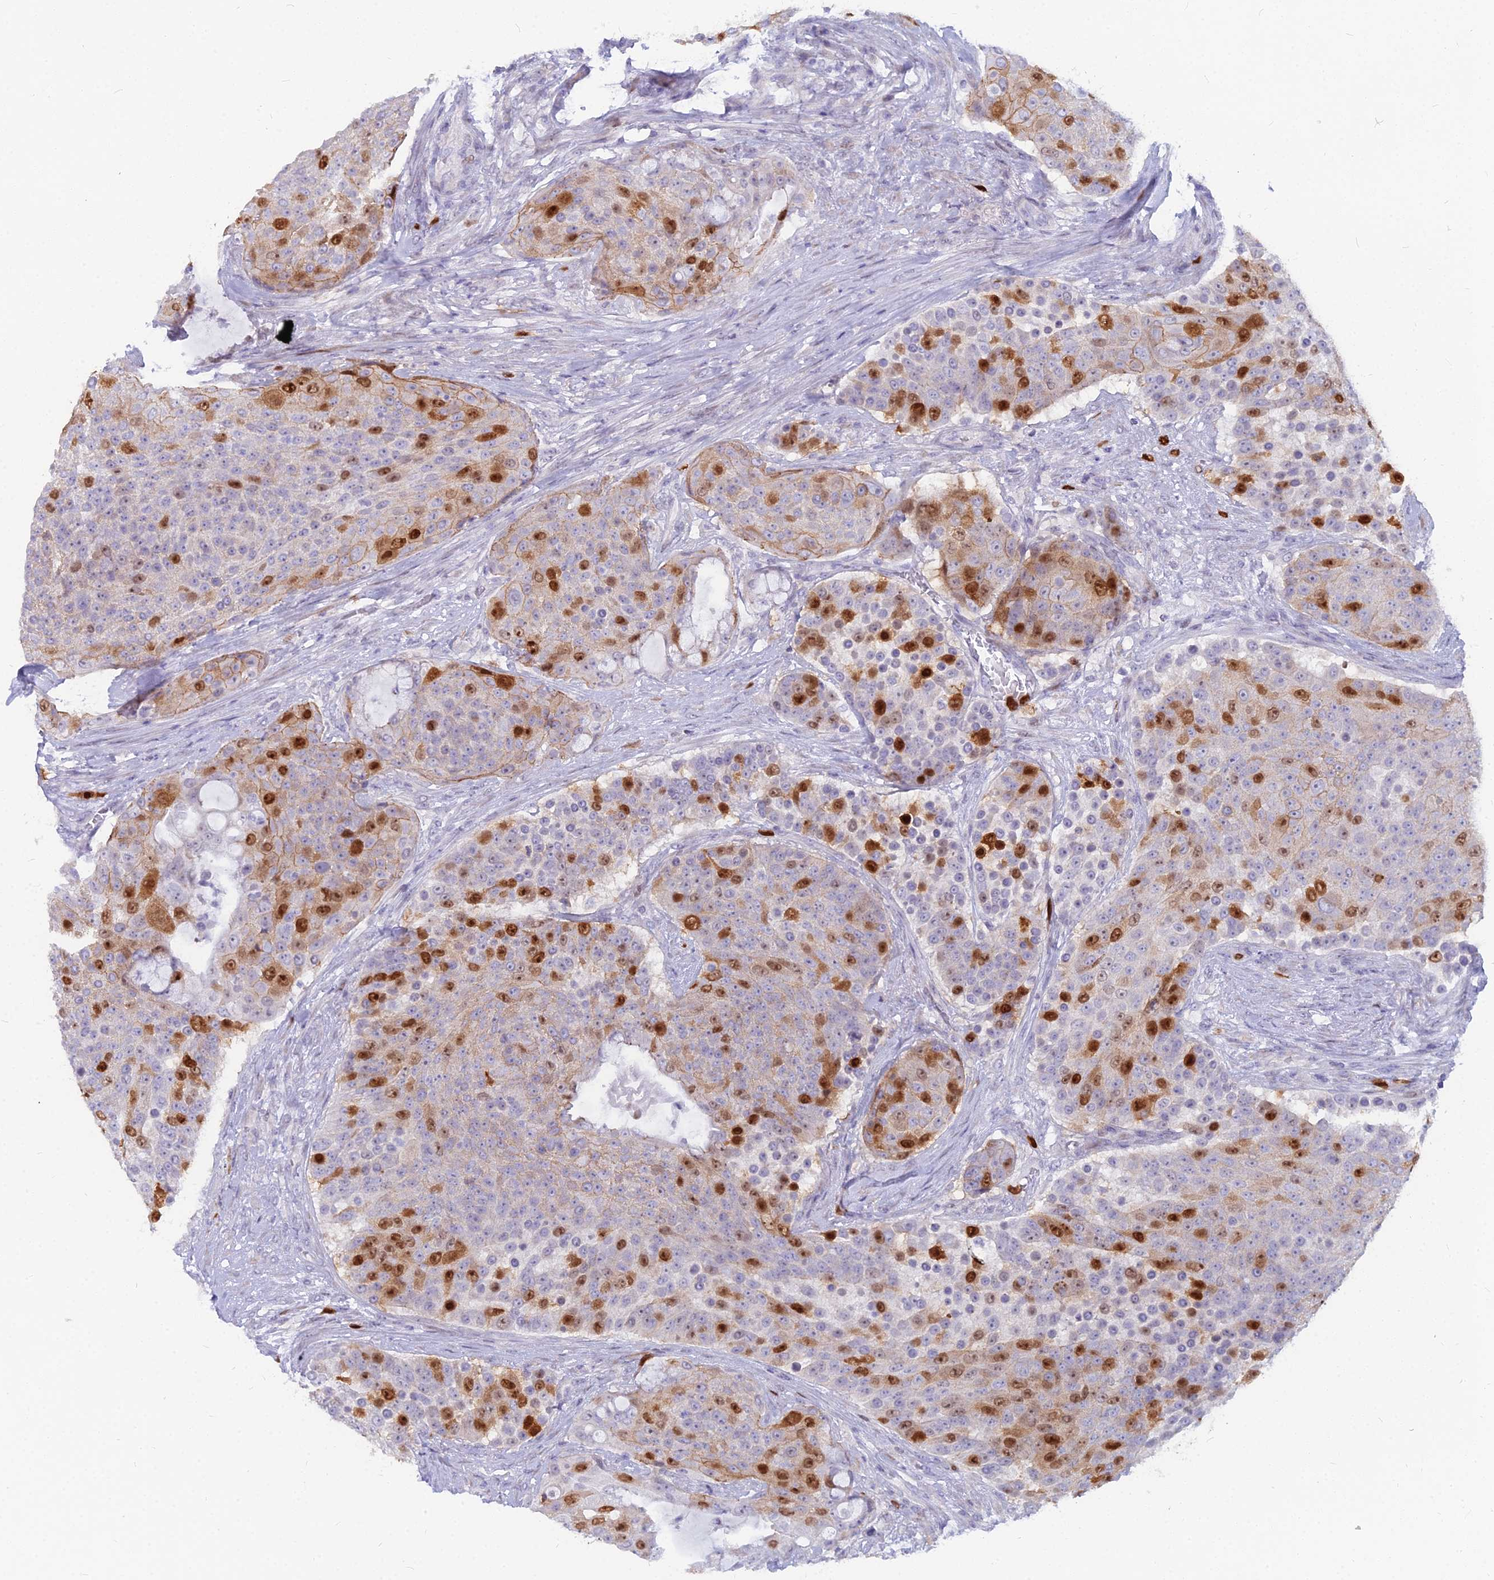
{"staining": {"intensity": "strong", "quantity": "25%-75%", "location": "cytoplasmic/membranous,nuclear"}, "tissue": "urothelial cancer", "cell_type": "Tumor cells", "image_type": "cancer", "snomed": [{"axis": "morphology", "description": "Urothelial carcinoma, High grade"}, {"axis": "topography", "description": "Urinary bladder"}], "caption": "Human urothelial carcinoma (high-grade) stained with a brown dye exhibits strong cytoplasmic/membranous and nuclear positive positivity in approximately 25%-75% of tumor cells.", "gene": "NUSAP1", "patient": {"sex": "female", "age": 63}}